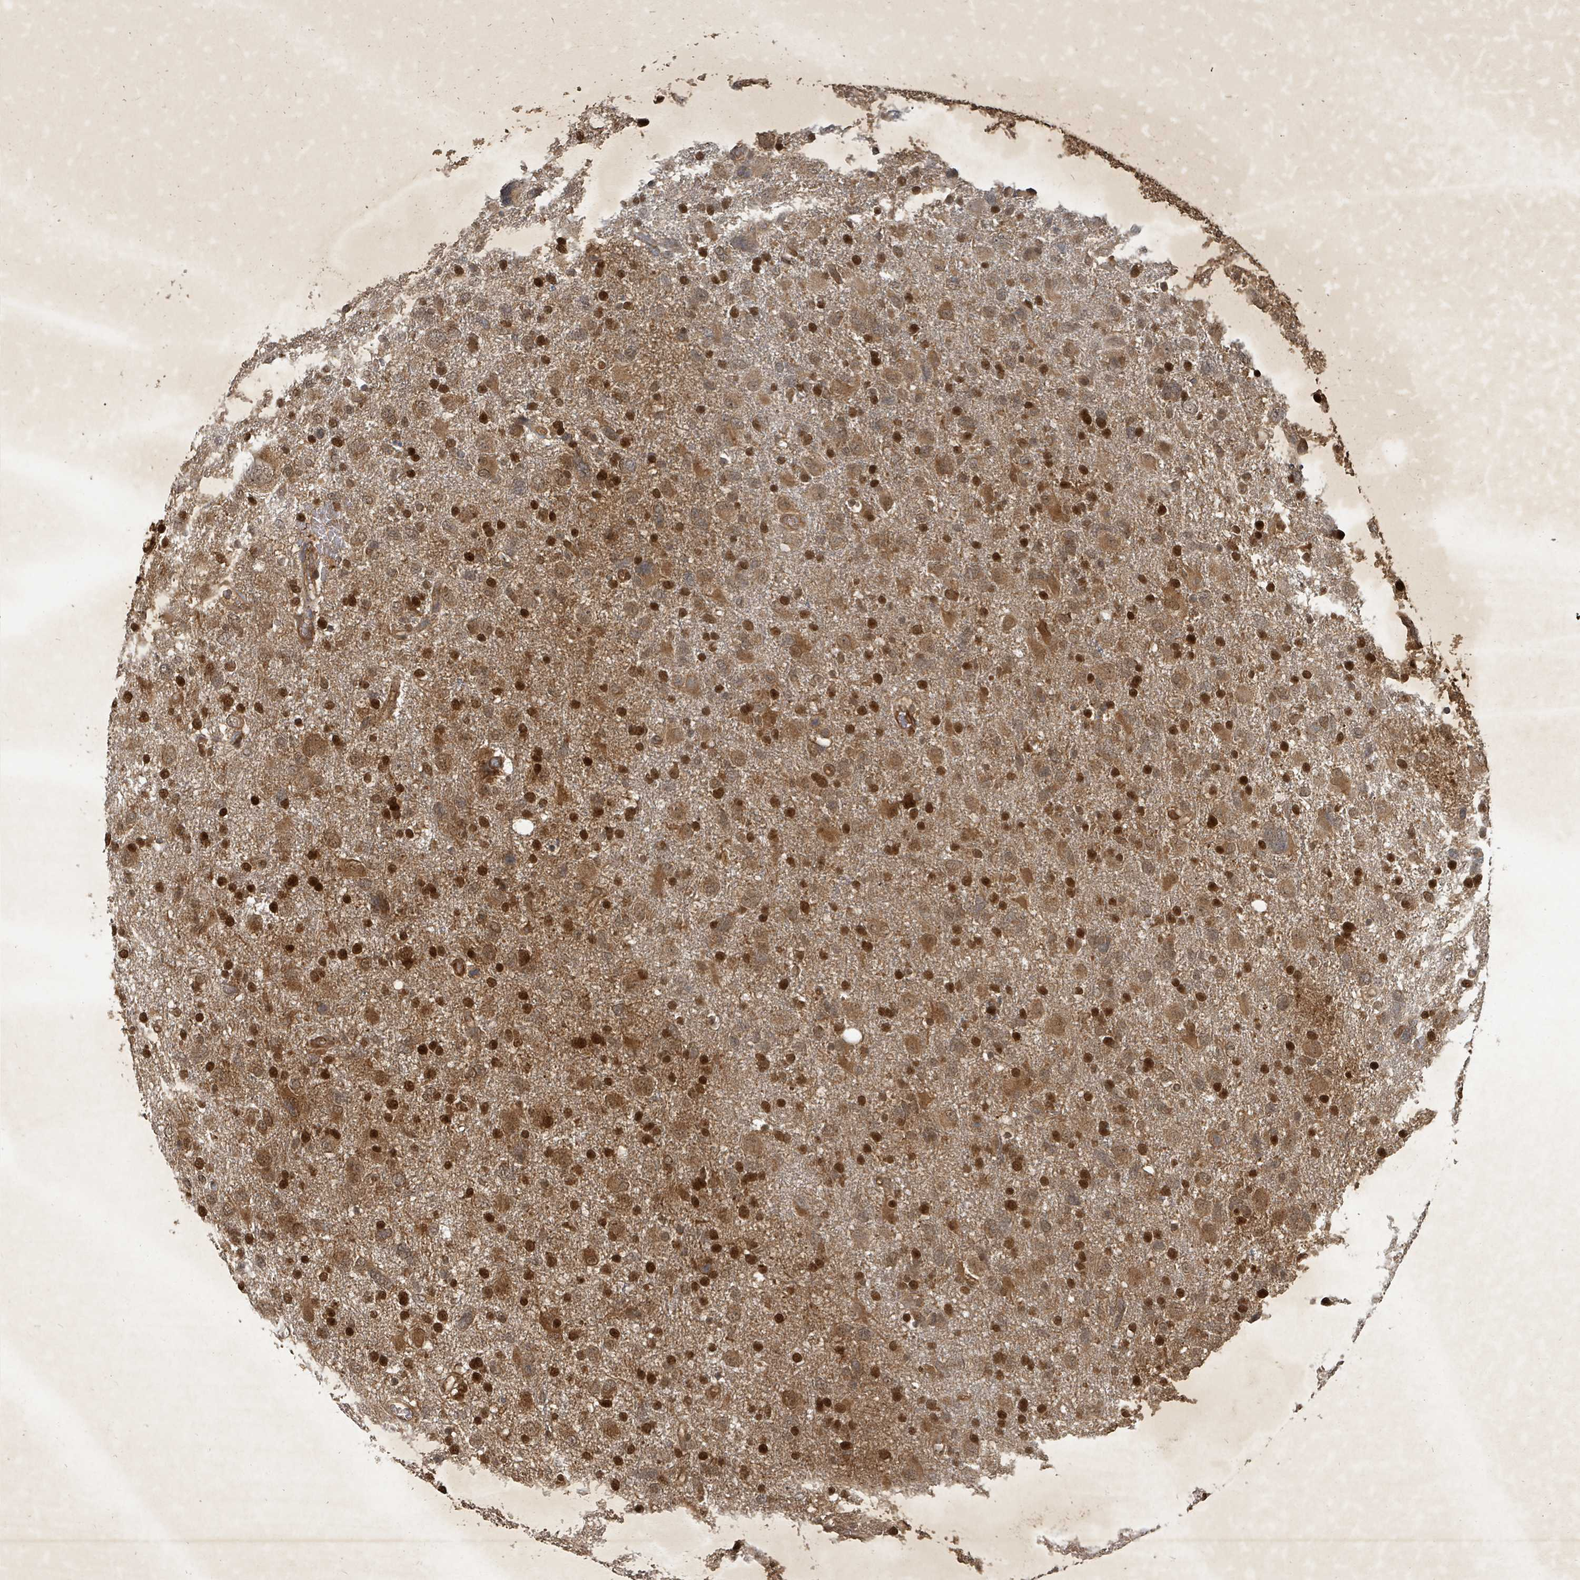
{"staining": {"intensity": "strong", "quantity": ">75%", "location": "cytoplasmic/membranous,nuclear"}, "tissue": "glioma", "cell_type": "Tumor cells", "image_type": "cancer", "snomed": [{"axis": "morphology", "description": "Glioma, malignant, High grade"}, {"axis": "topography", "description": "Brain"}], "caption": "A brown stain highlights strong cytoplasmic/membranous and nuclear staining of a protein in glioma tumor cells.", "gene": "KDM4E", "patient": {"sex": "male", "age": 61}}